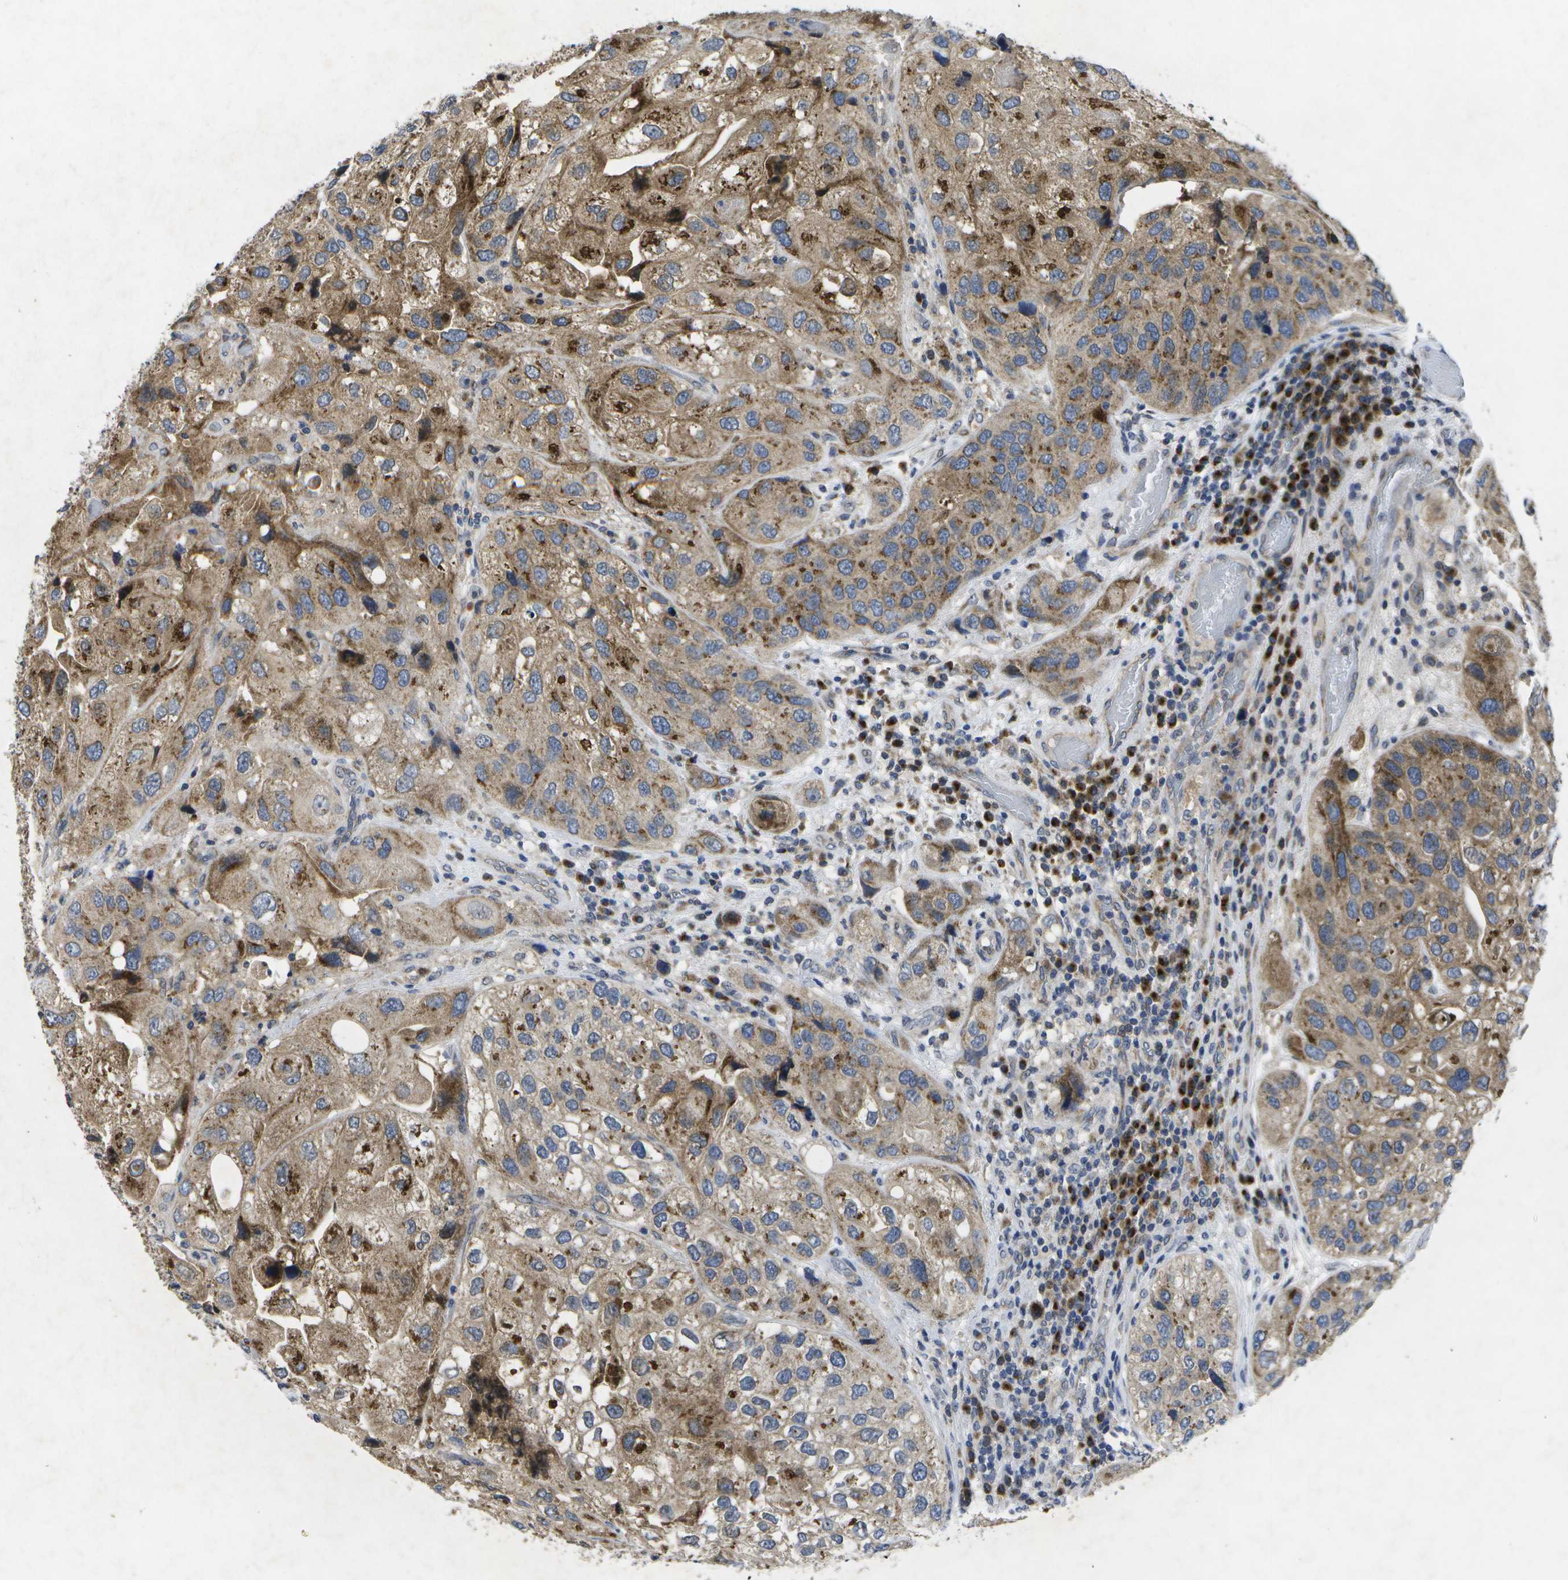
{"staining": {"intensity": "moderate", "quantity": ">75%", "location": "cytoplasmic/membranous"}, "tissue": "urothelial cancer", "cell_type": "Tumor cells", "image_type": "cancer", "snomed": [{"axis": "morphology", "description": "Urothelial carcinoma, High grade"}, {"axis": "topography", "description": "Urinary bladder"}], "caption": "Protein expression analysis of high-grade urothelial carcinoma demonstrates moderate cytoplasmic/membranous staining in about >75% of tumor cells.", "gene": "KDELR1", "patient": {"sex": "female", "age": 64}}